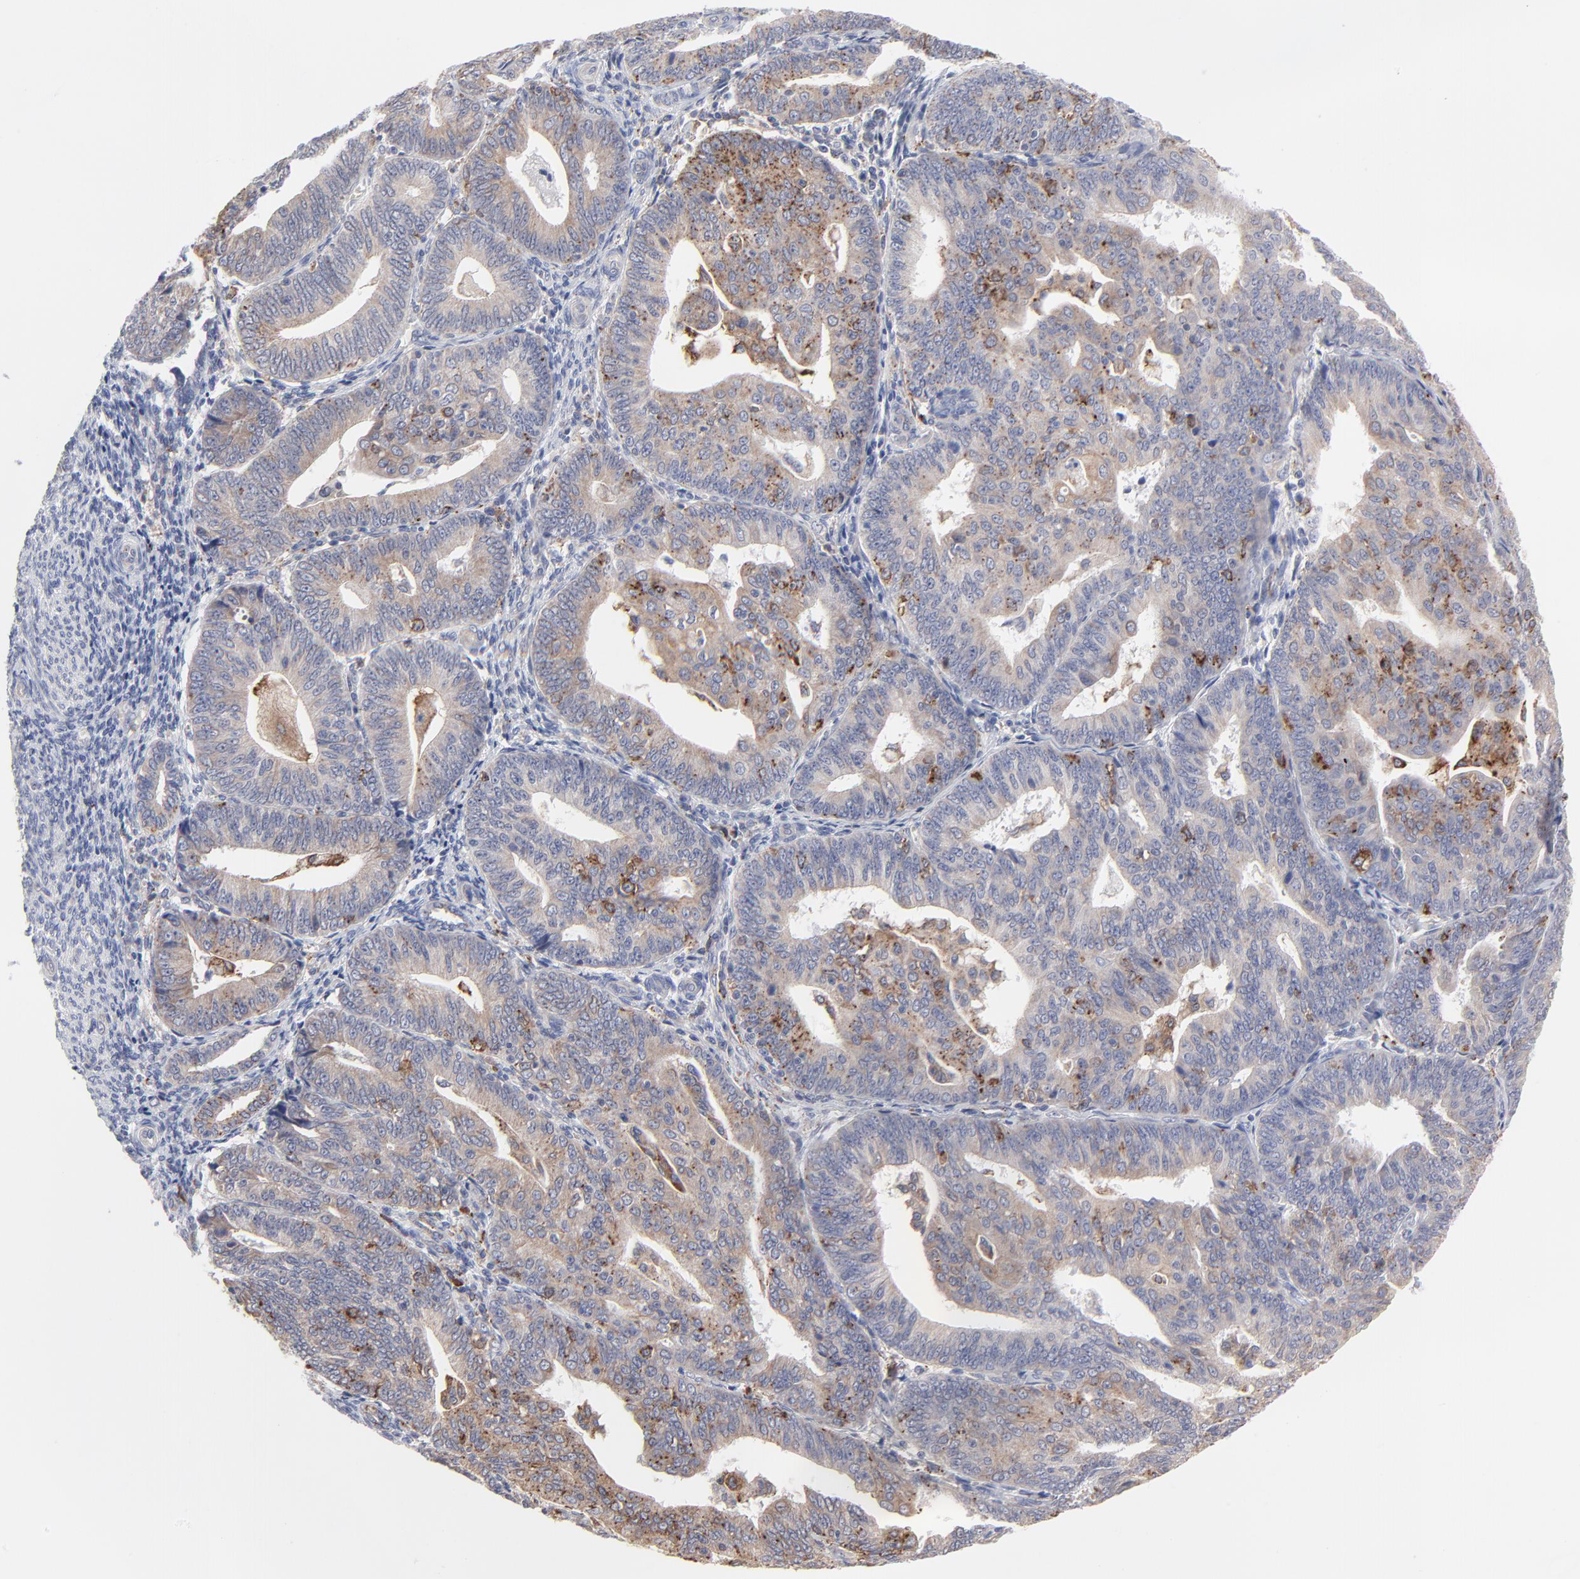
{"staining": {"intensity": "moderate", "quantity": ">75%", "location": "cytoplasmic/membranous"}, "tissue": "endometrial cancer", "cell_type": "Tumor cells", "image_type": "cancer", "snomed": [{"axis": "morphology", "description": "Adenocarcinoma, NOS"}, {"axis": "topography", "description": "Endometrium"}], "caption": "Endometrial adenocarcinoma was stained to show a protein in brown. There is medium levels of moderate cytoplasmic/membranous positivity in approximately >75% of tumor cells.", "gene": "TRIM22", "patient": {"sex": "female", "age": 56}}